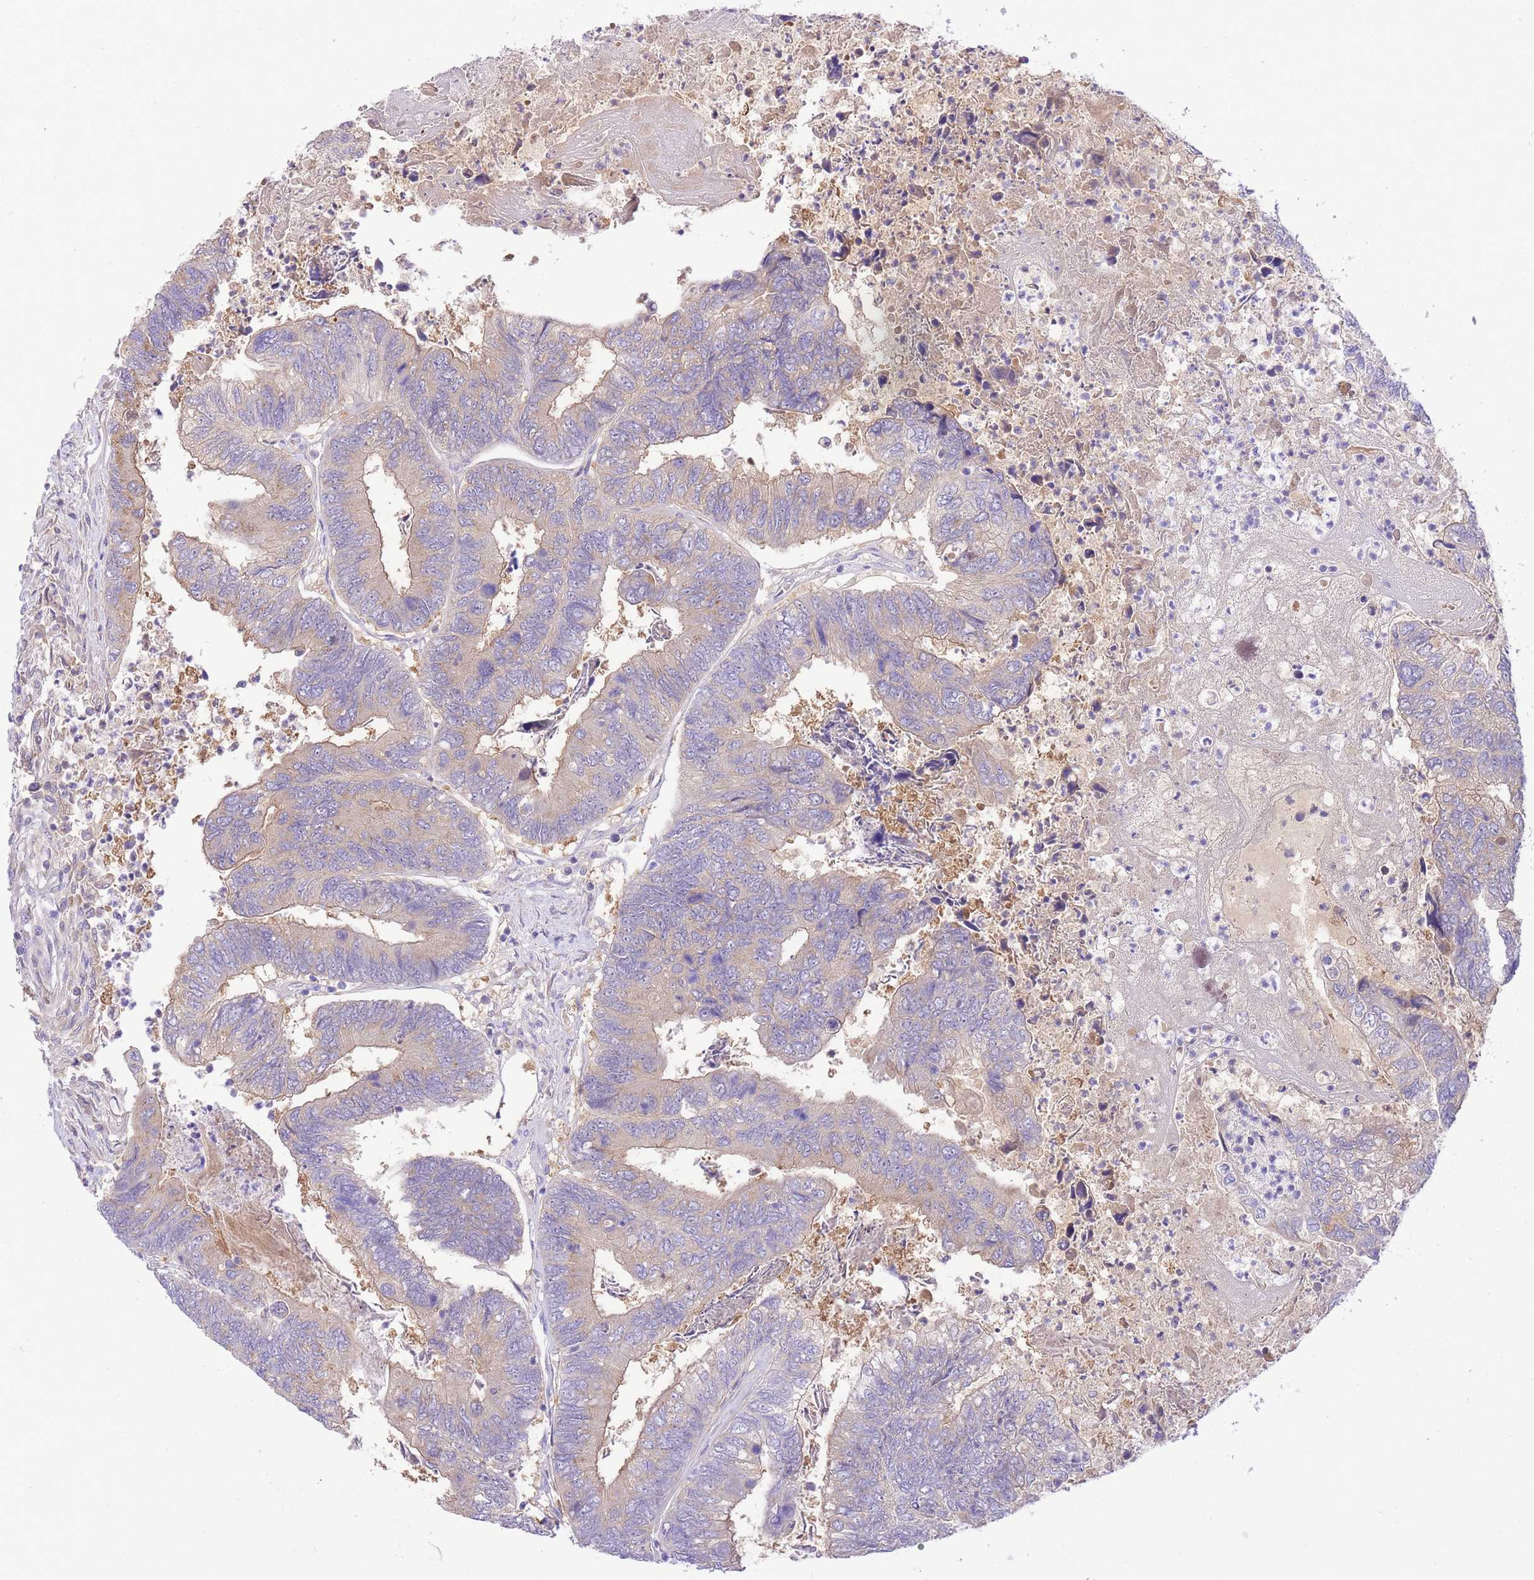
{"staining": {"intensity": "weak", "quantity": "25%-75%", "location": "cytoplasmic/membranous"}, "tissue": "colorectal cancer", "cell_type": "Tumor cells", "image_type": "cancer", "snomed": [{"axis": "morphology", "description": "Adenocarcinoma, NOS"}, {"axis": "topography", "description": "Colon"}], "caption": "An immunohistochemistry (IHC) image of tumor tissue is shown. Protein staining in brown shows weak cytoplasmic/membranous positivity in colorectal cancer (adenocarcinoma) within tumor cells.", "gene": "LIPH", "patient": {"sex": "female", "age": 67}}